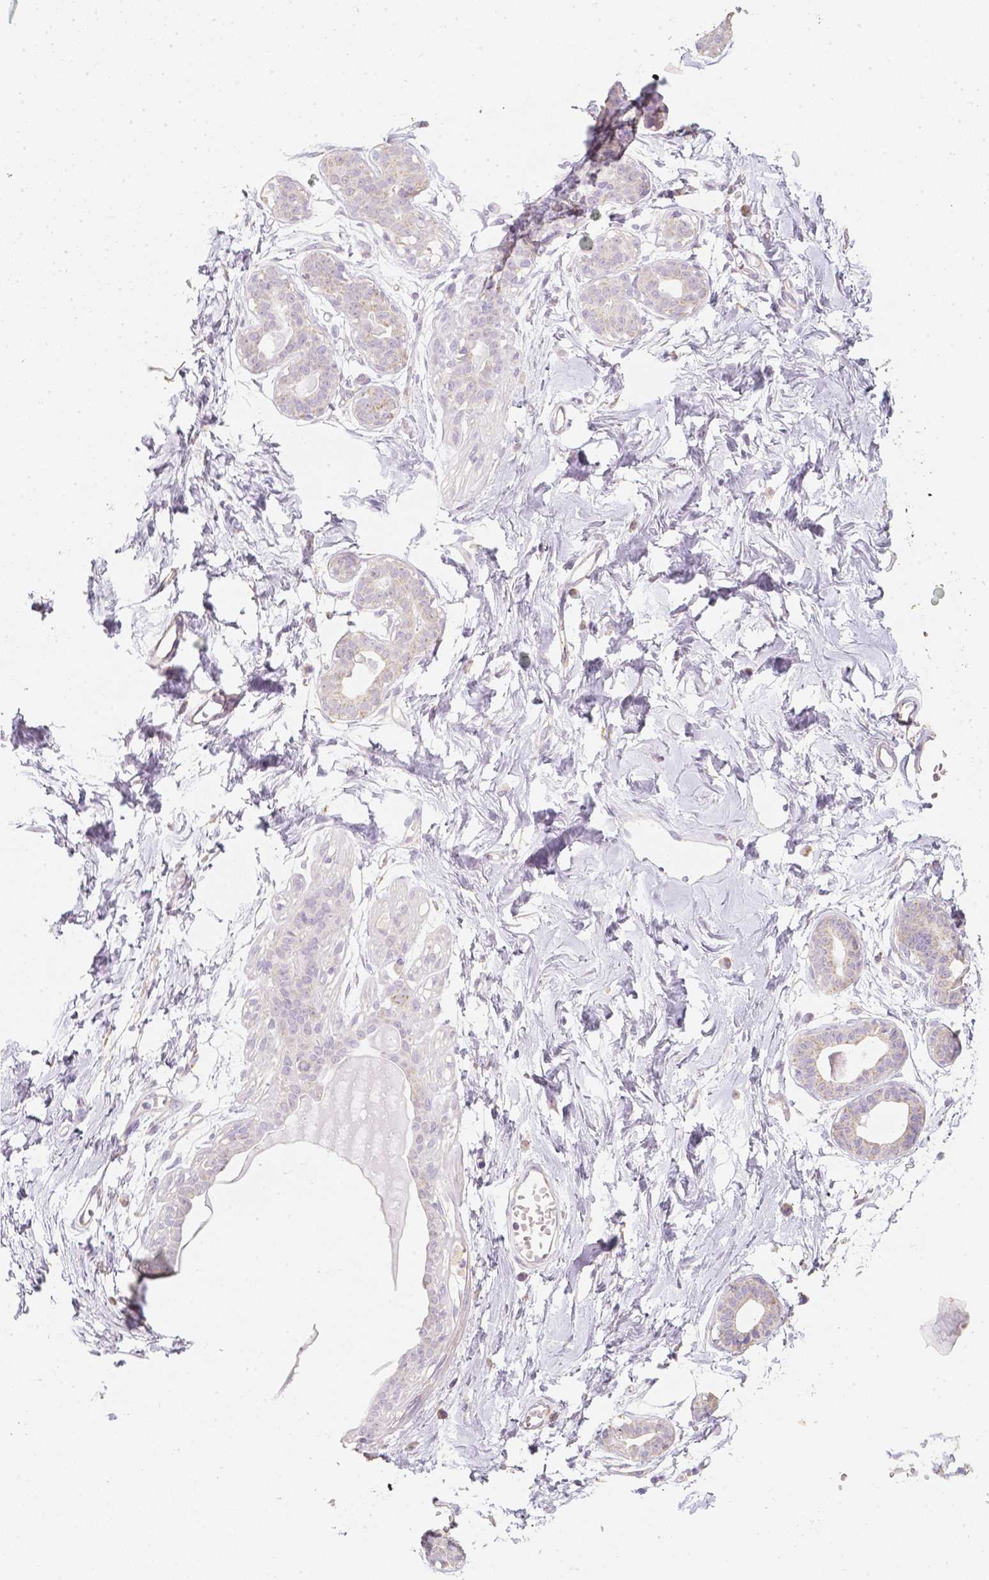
{"staining": {"intensity": "negative", "quantity": "none", "location": "none"}, "tissue": "breast", "cell_type": "Adipocytes", "image_type": "normal", "snomed": [{"axis": "morphology", "description": "Normal tissue, NOS"}, {"axis": "topography", "description": "Breast"}], "caption": "Adipocytes show no significant protein staining in normal breast.", "gene": "NVL", "patient": {"sex": "female", "age": 45}}